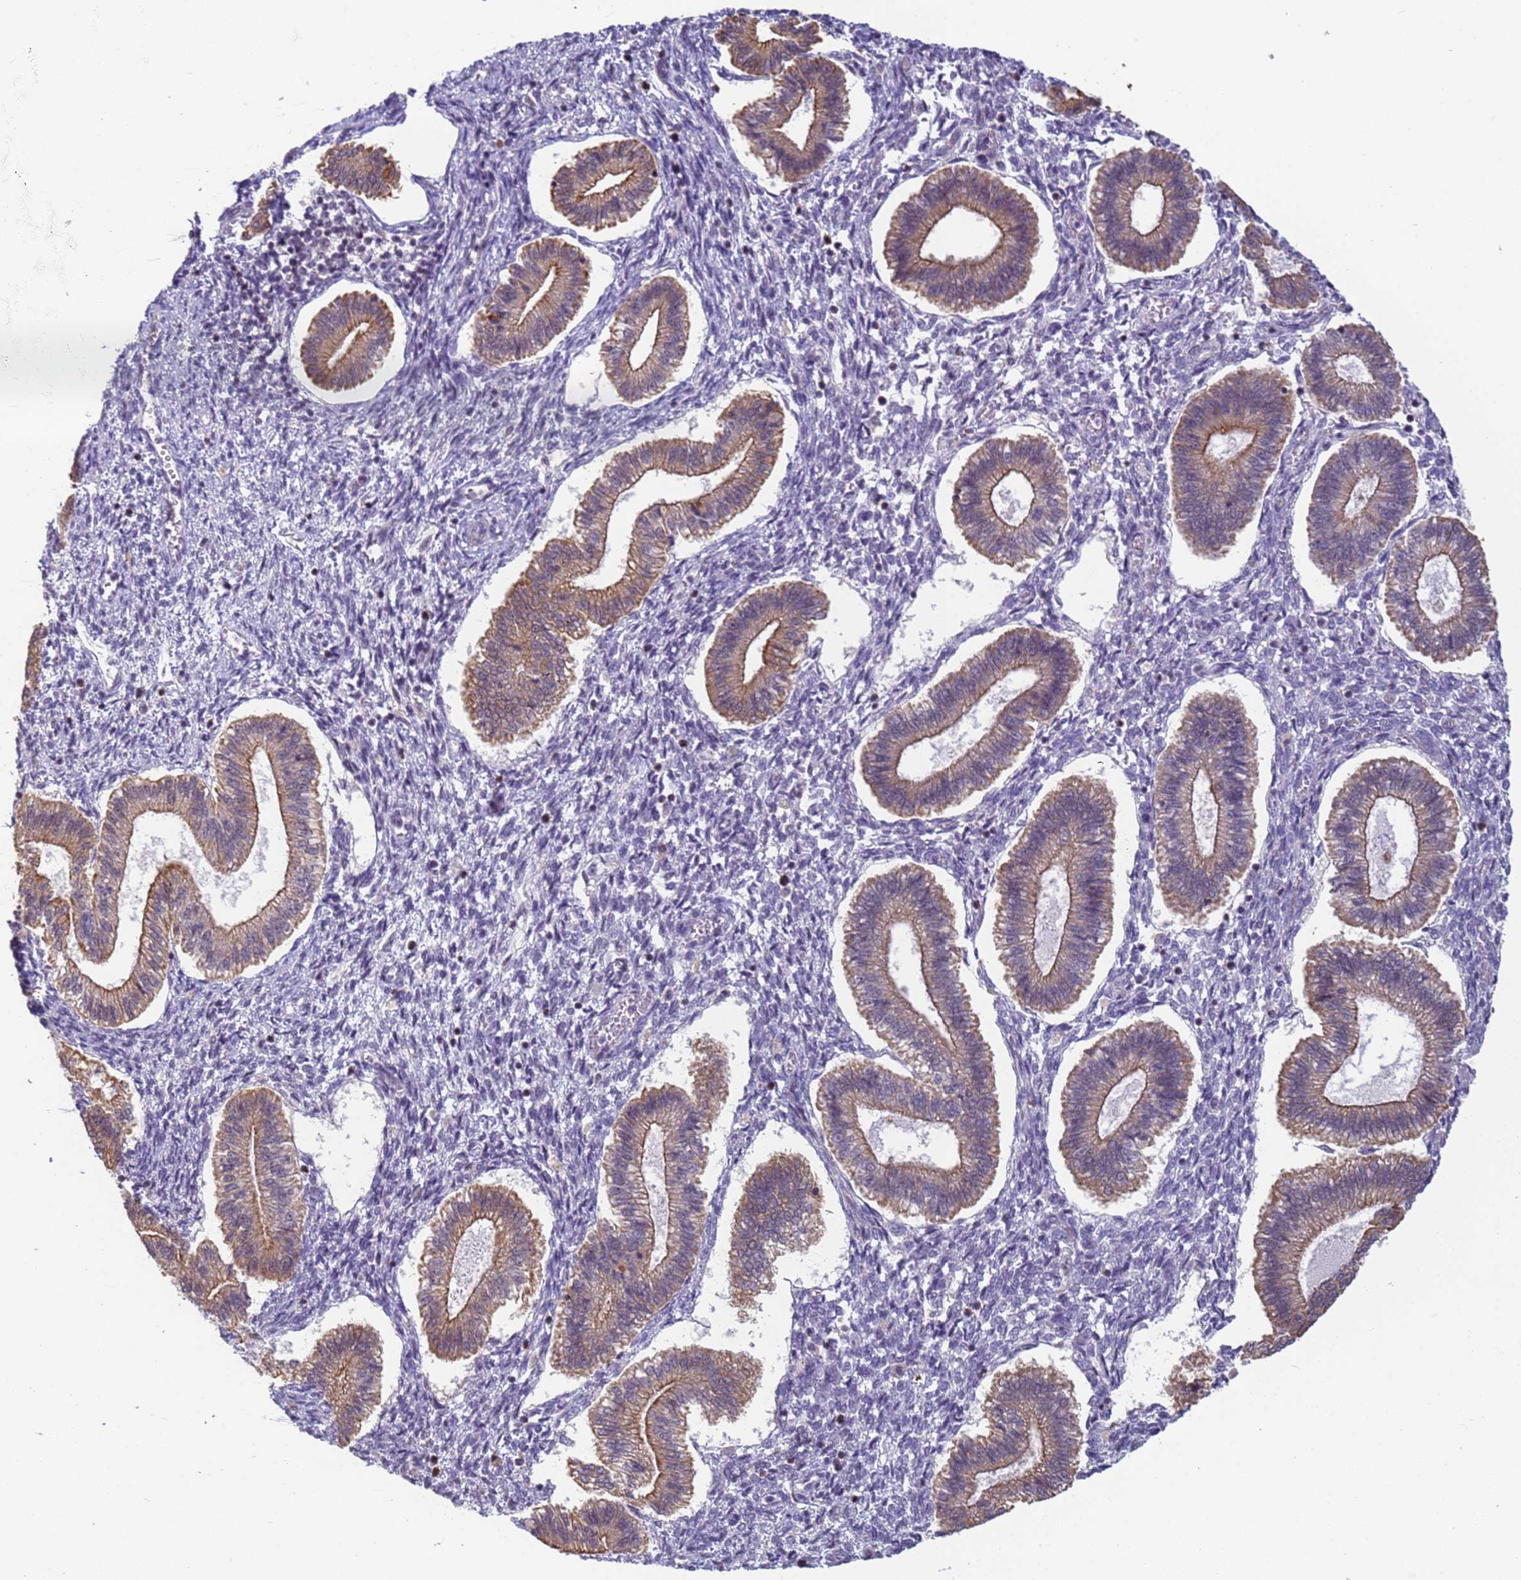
{"staining": {"intensity": "negative", "quantity": "none", "location": "none"}, "tissue": "endometrium", "cell_type": "Cells in endometrial stroma", "image_type": "normal", "snomed": [{"axis": "morphology", "description": "Normal tissue, NOS"}, {"axis": "topography", "description": "Endometrium"}], "caption": "This is an immunohistochemistry image of benign human endometrium. There is no positivity in cells in endometrial stroma.", "gene": "VWA3A", "patient": {"sex": "female", "age": 25}}